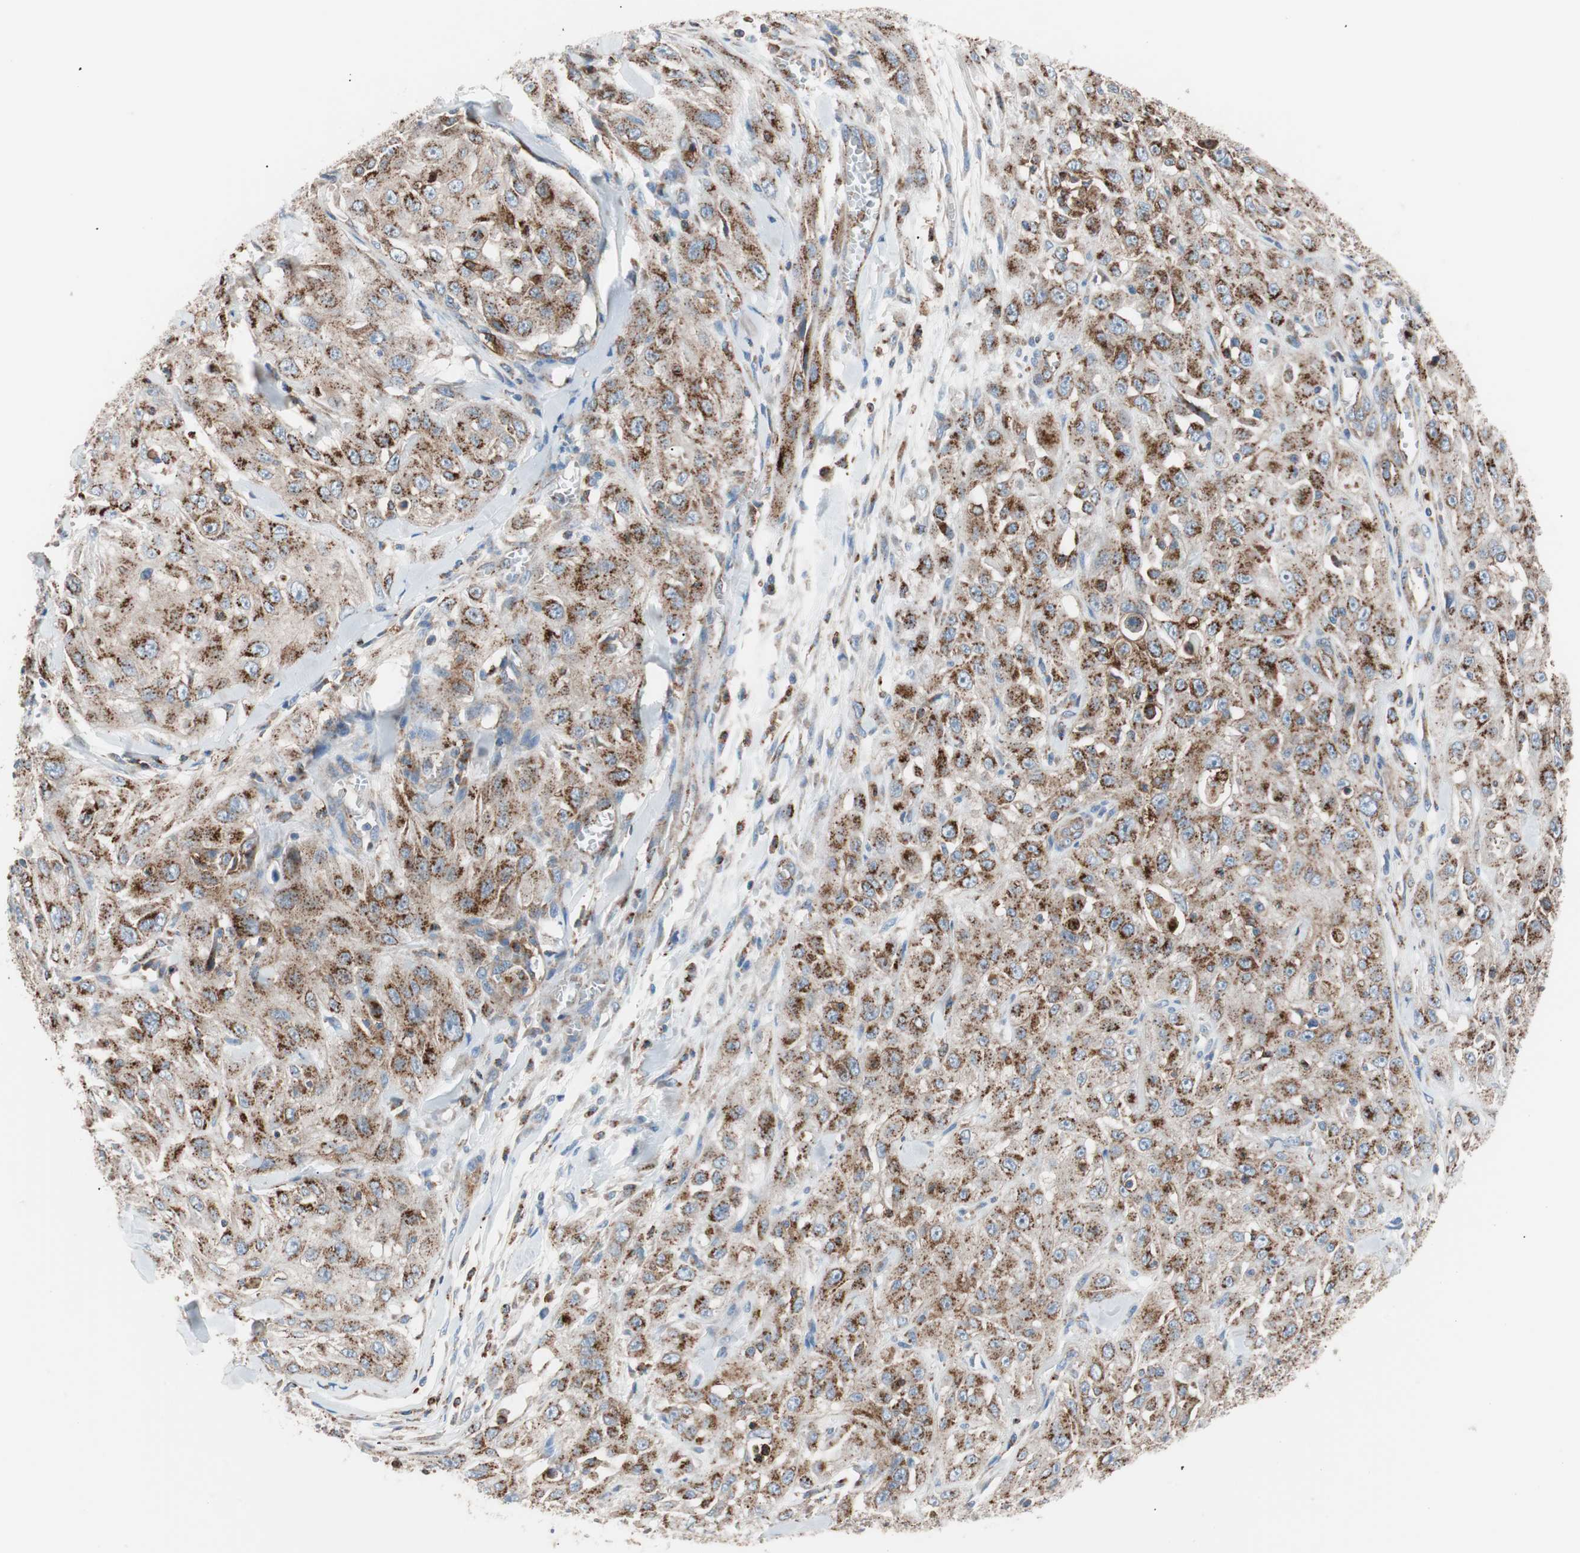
{"staining": {"intensity": "moderate", "quantity": ">75%", "location": "cytoplasmic/membranous"}, "tissue": "skin cancer", "cell_type": "Tumor cells", "image_type": "cancer", "snomed": [{"axis": "morphology", "description": "Squamous cell carcinoma, NOS"}, {"axis": "morphology", "description": "Squamous cell carcinoma, metastatic, NOS"}, {"axis": "topography", "description": "Skin"}, {"axis": "topography", "description": "Lymph node"}], "caption": "Skin cancer (squamous cell carcinoma) was stained to show a protein in brown. There is medium levels of moderate cytoplasmic/membranous positivity in approximately >75% of tumor cells.", "gene": "FLOT2", "patient": {"sex": "male", "age": 75}}